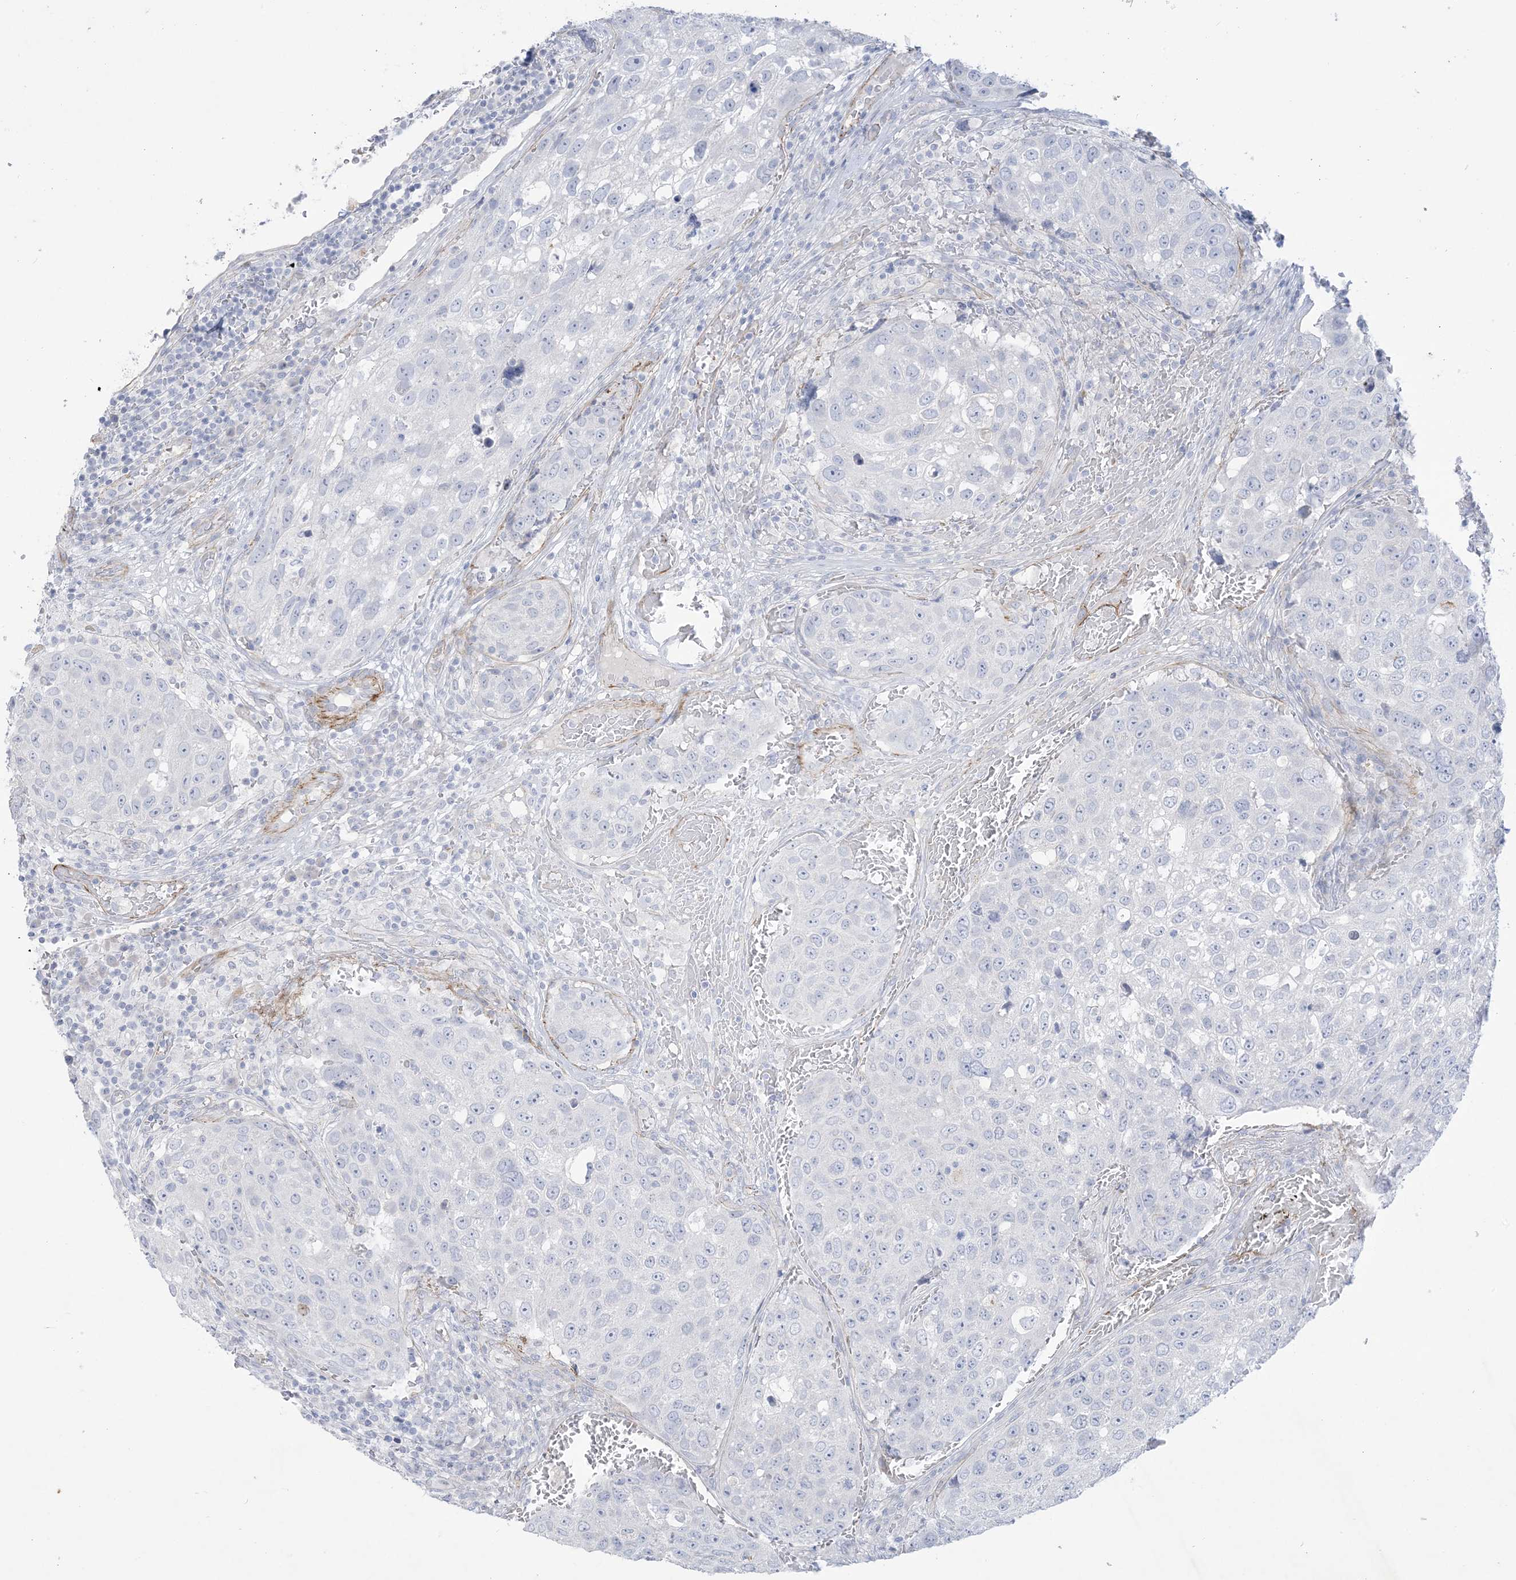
{"staining": {"intensity": "negative", "quantity": "none", "location": "none"}, "tissue": "urothelial cancer", "cell_type": "Tumor cells", "image_type": "cancer", "snomed": [{"axis": "morphology", "description": "Urothelial carcinoma, High grade"}, {"axis": "topography", "description": "Lymph node"}, {"axis": "topography", "description": "Urinary bladder"}], "caption": "An image of human urothelial cancer is negative for staining in tumor cells.", "gene": "B3GNT7", "patient": {"sex": "male", "age": 51}}